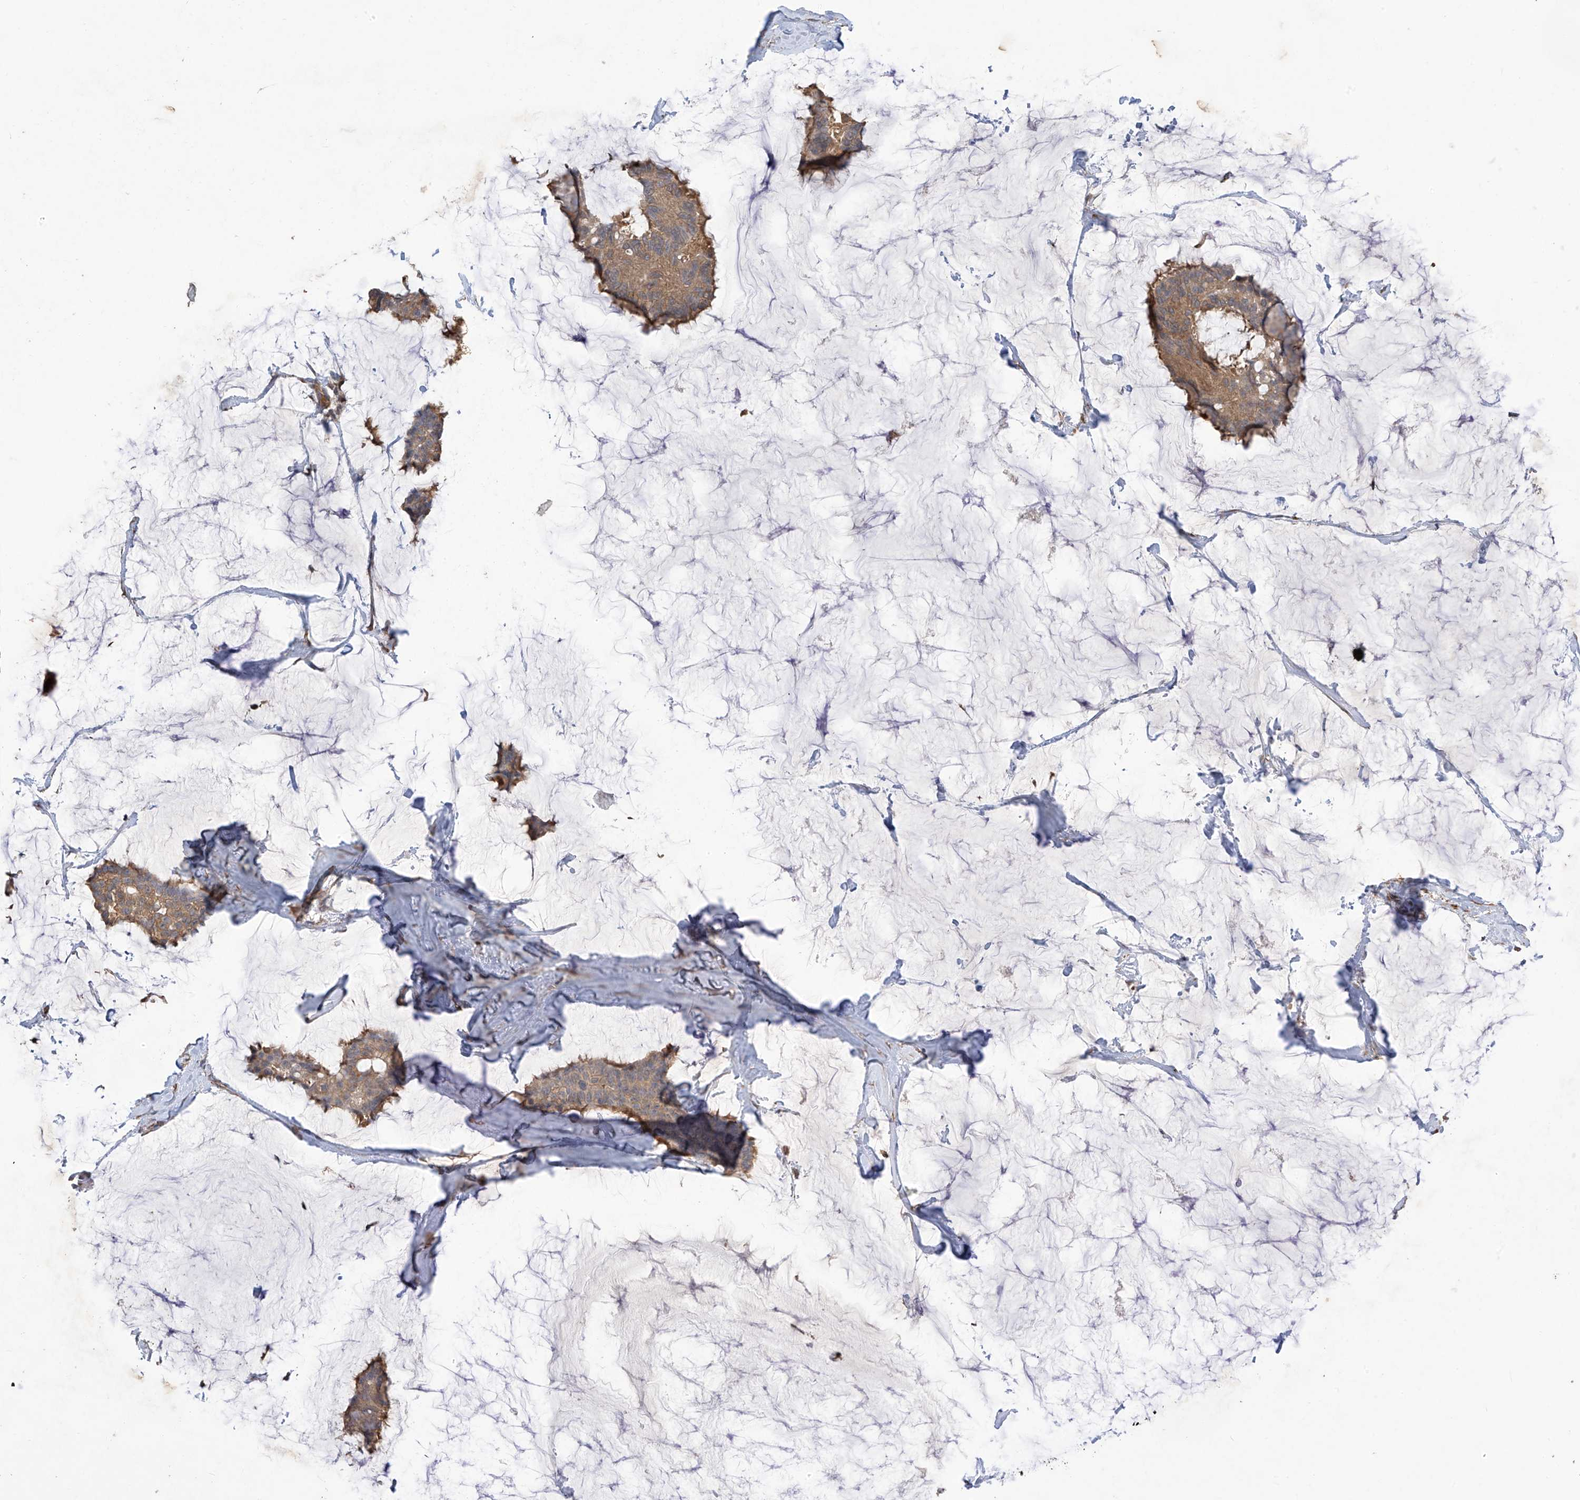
{"staining": {"intensity": "moderate", "quantity": ">75%", "location": "cytoplasmic/membranous"}, "tissue": "breast cancer", "cell_type": "Tumor cells", "image_type": "cancer", "snomed": [{"axis": "morphology", "description": "Duct carcinoma"}, {"axis": "topography", "description": "Breast"}], "caption": "This histopathology image reveals immunohistochemistry (IHC) staining of breast infiltrating ductal carcinoma, with medium moderate cytoplasmic/membranous staining in approximately >75% of tumor cells.", "gene": "AGBL5", "patient": {"sex": "female", "age": 93}}